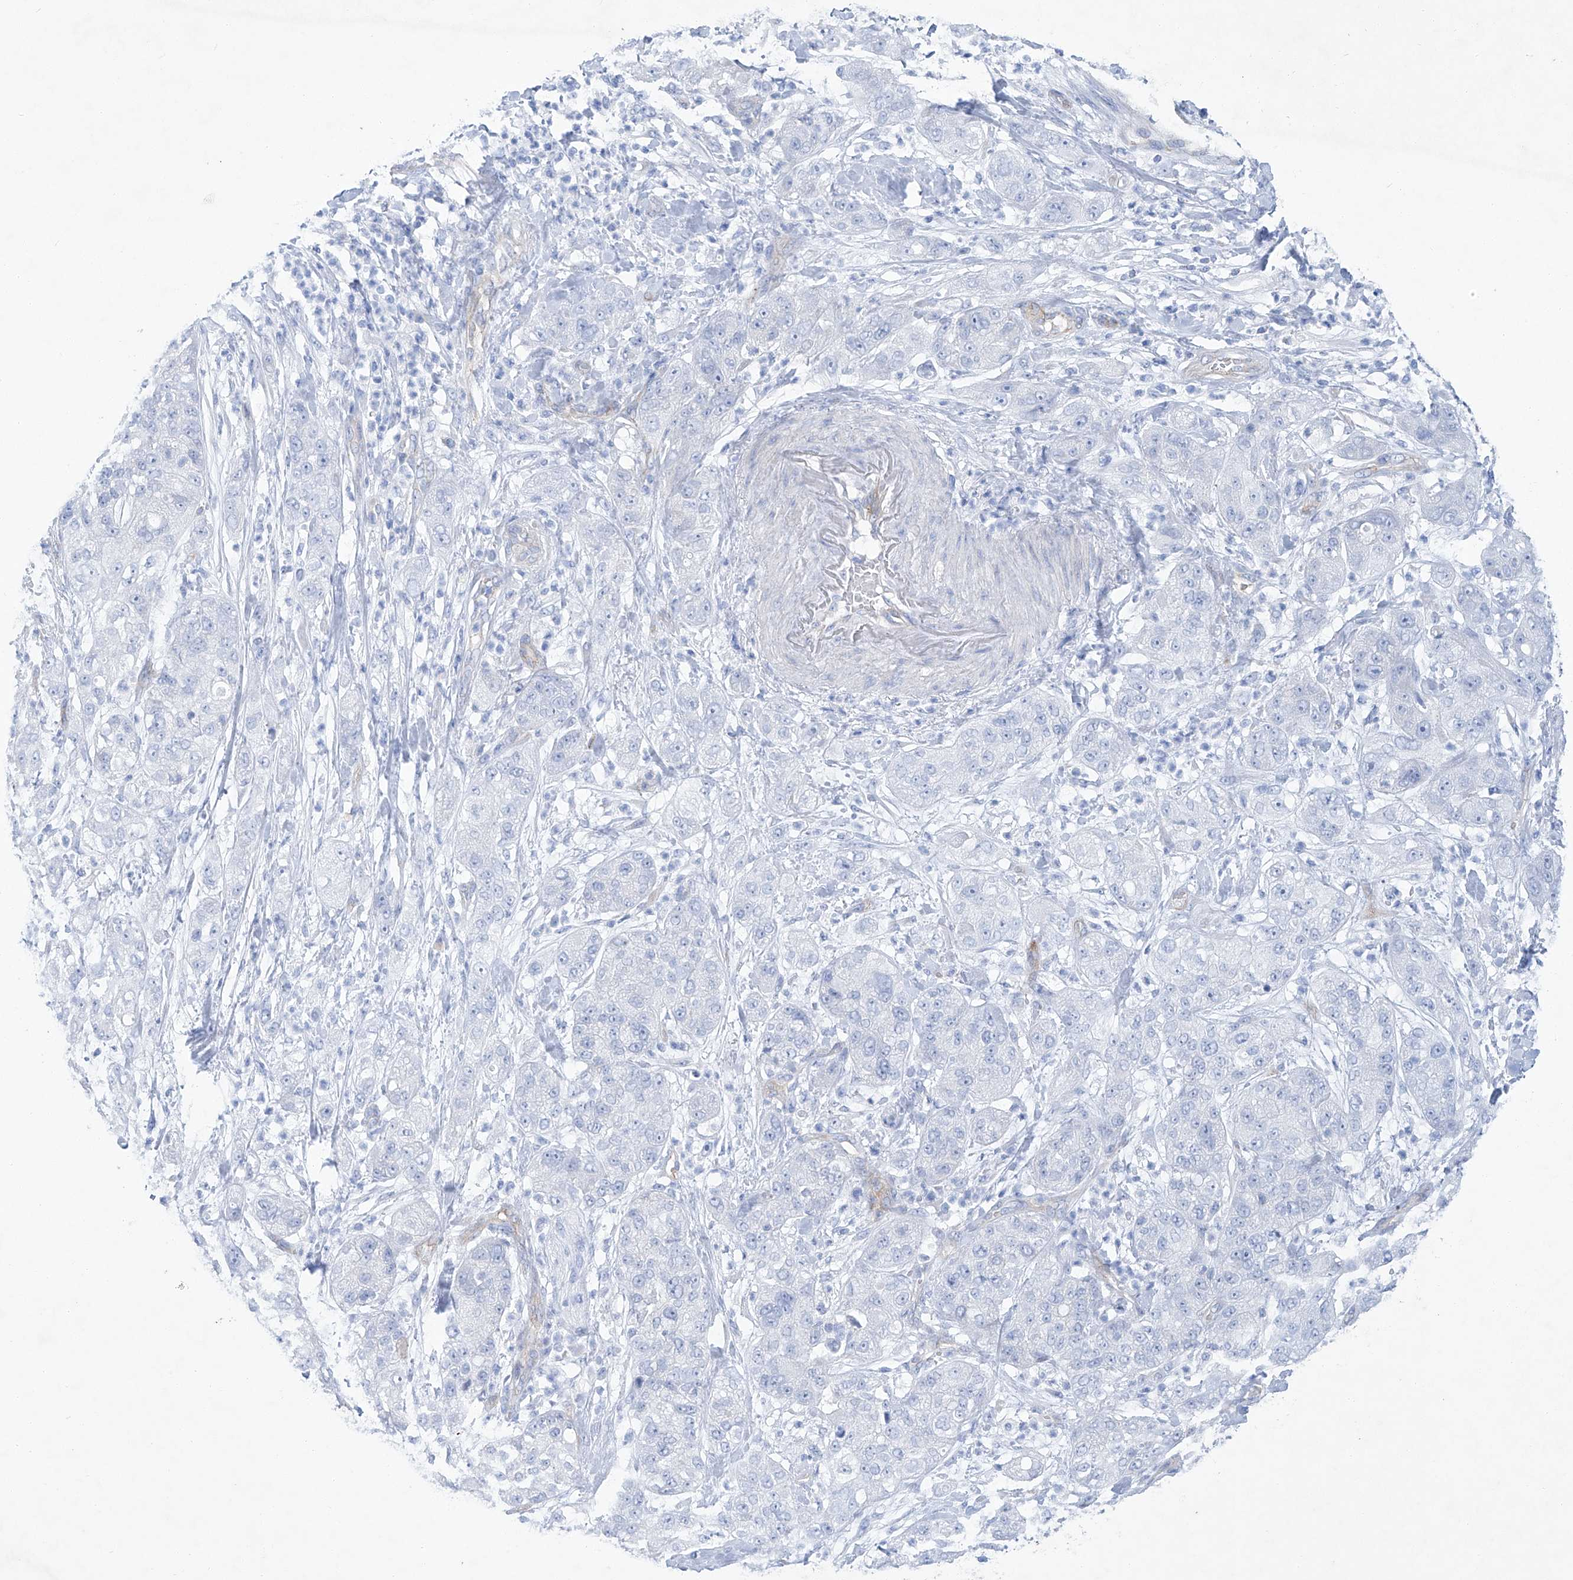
{"staining": {"intensity": "negative", "quantity": "none", "location": "none"}, "tissue": "pancreatic cancer", "cell_type": "Tumor cells", "image_type": "cancer", "snomed": [{"axis": "morphology", "description": "Adenocarcinoma, NOS"}, {"axis": "topography", "description": "Pancreas"}], "caption": "Immunohistochemistry of pancreatic adenocarcinoma reveals no expression in tumor cells. (Brightfield microscopy of DAB (3,3'-diaminobenzidine) IHC at high magnification).", "gene": "MAGI1", "patient": {"sex": "female", "age": 78}}